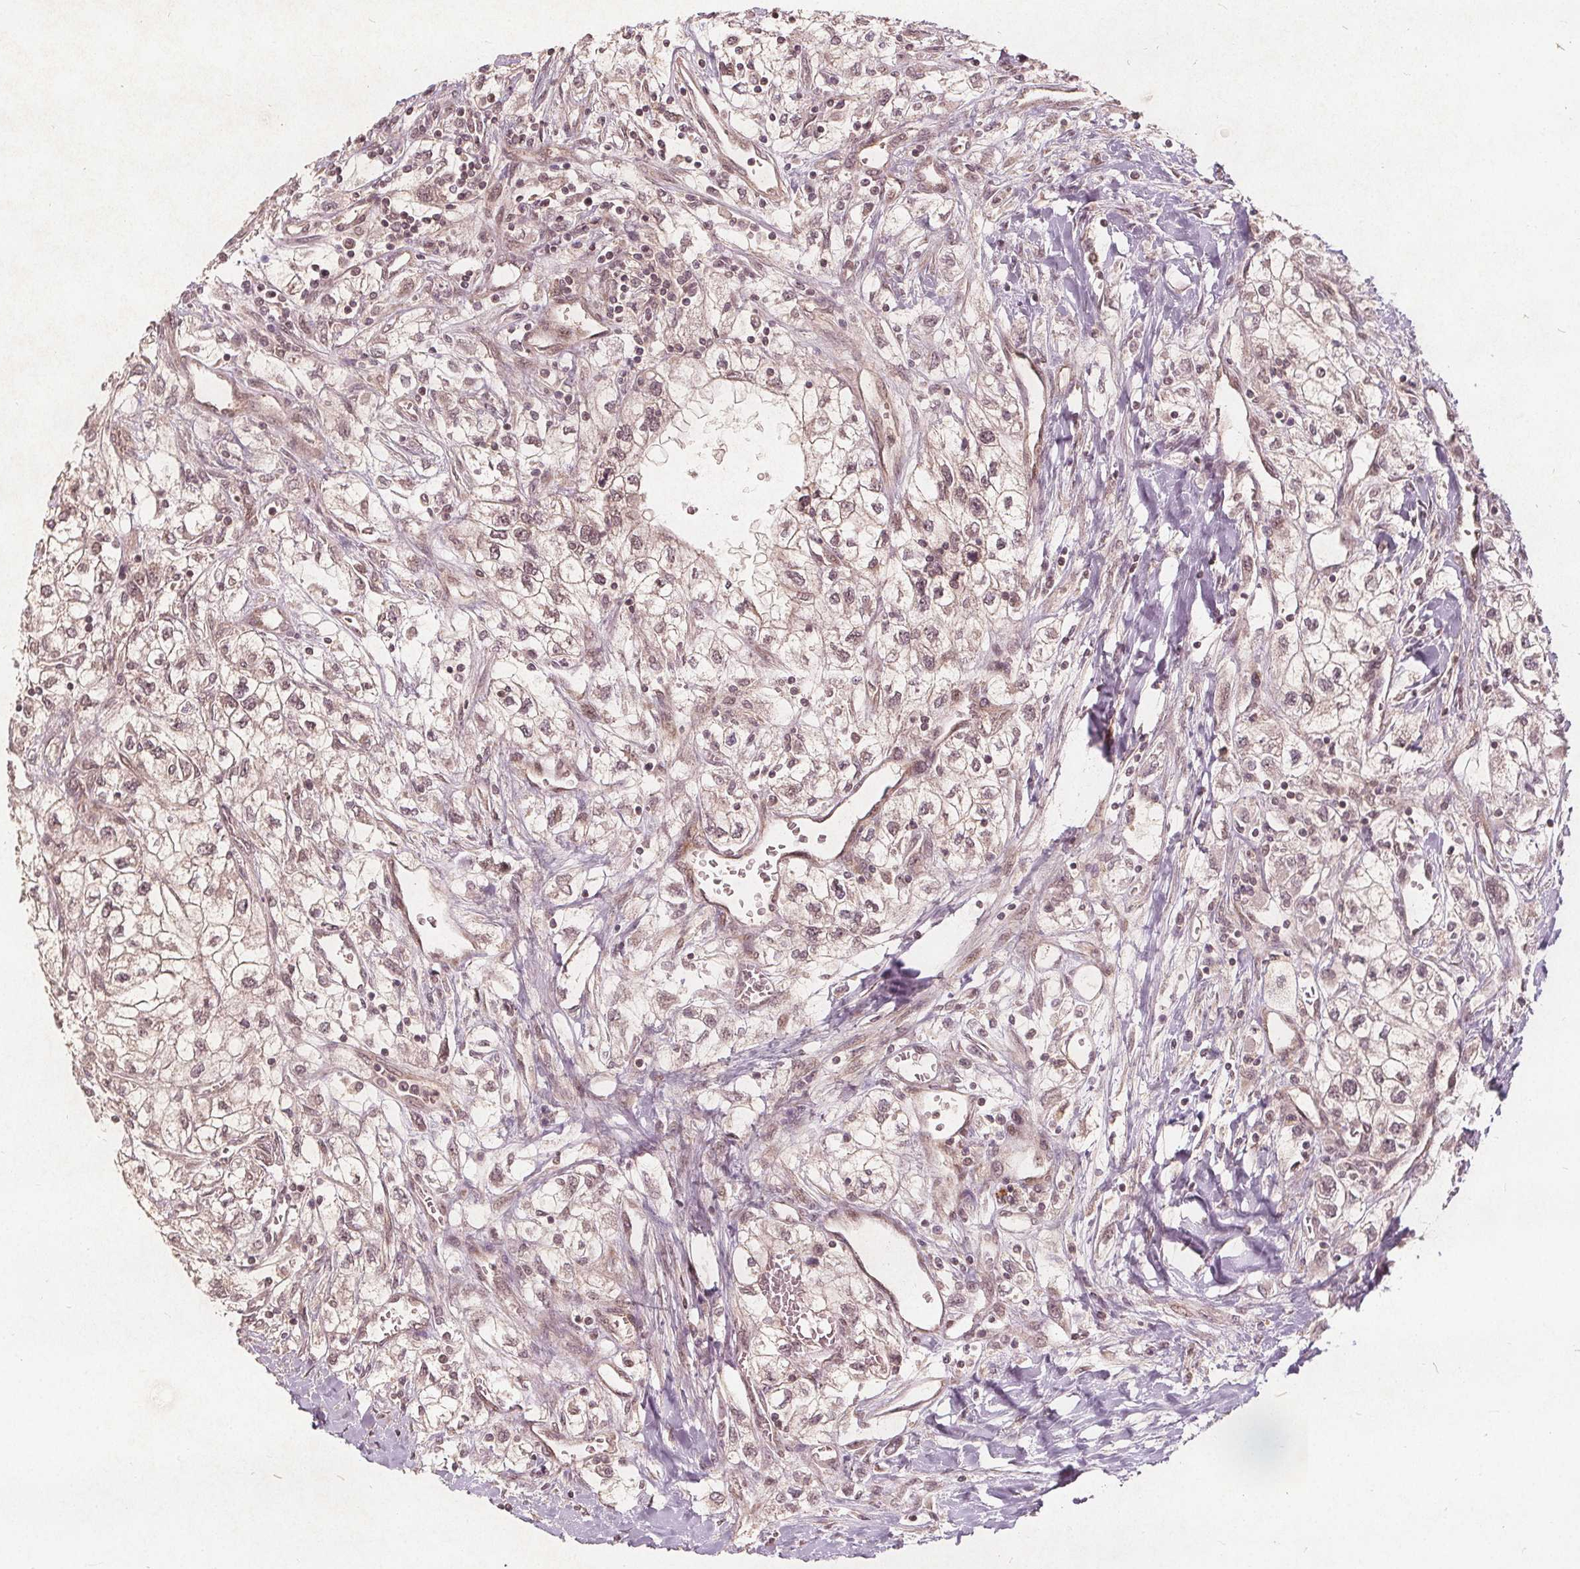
{"staining": {"intensity": "moderate", "quantity": ">75%", "location": "nuclear"}, "tissue": "renal cancer", "cell_type": "Tumor cells", "image_type": "cancer", "snomed": [{"axis": "morphology", "description": "Adenocarcinoma, NOS"}, {"axis": "topography", "description": "Kidney"}], "caption": "Moderate nuclear staining is identified in approximately >75% of tumor cells in renal cancer.", "gene": "PPP1CB", "patient": {"sex": "male", "age": 59}}